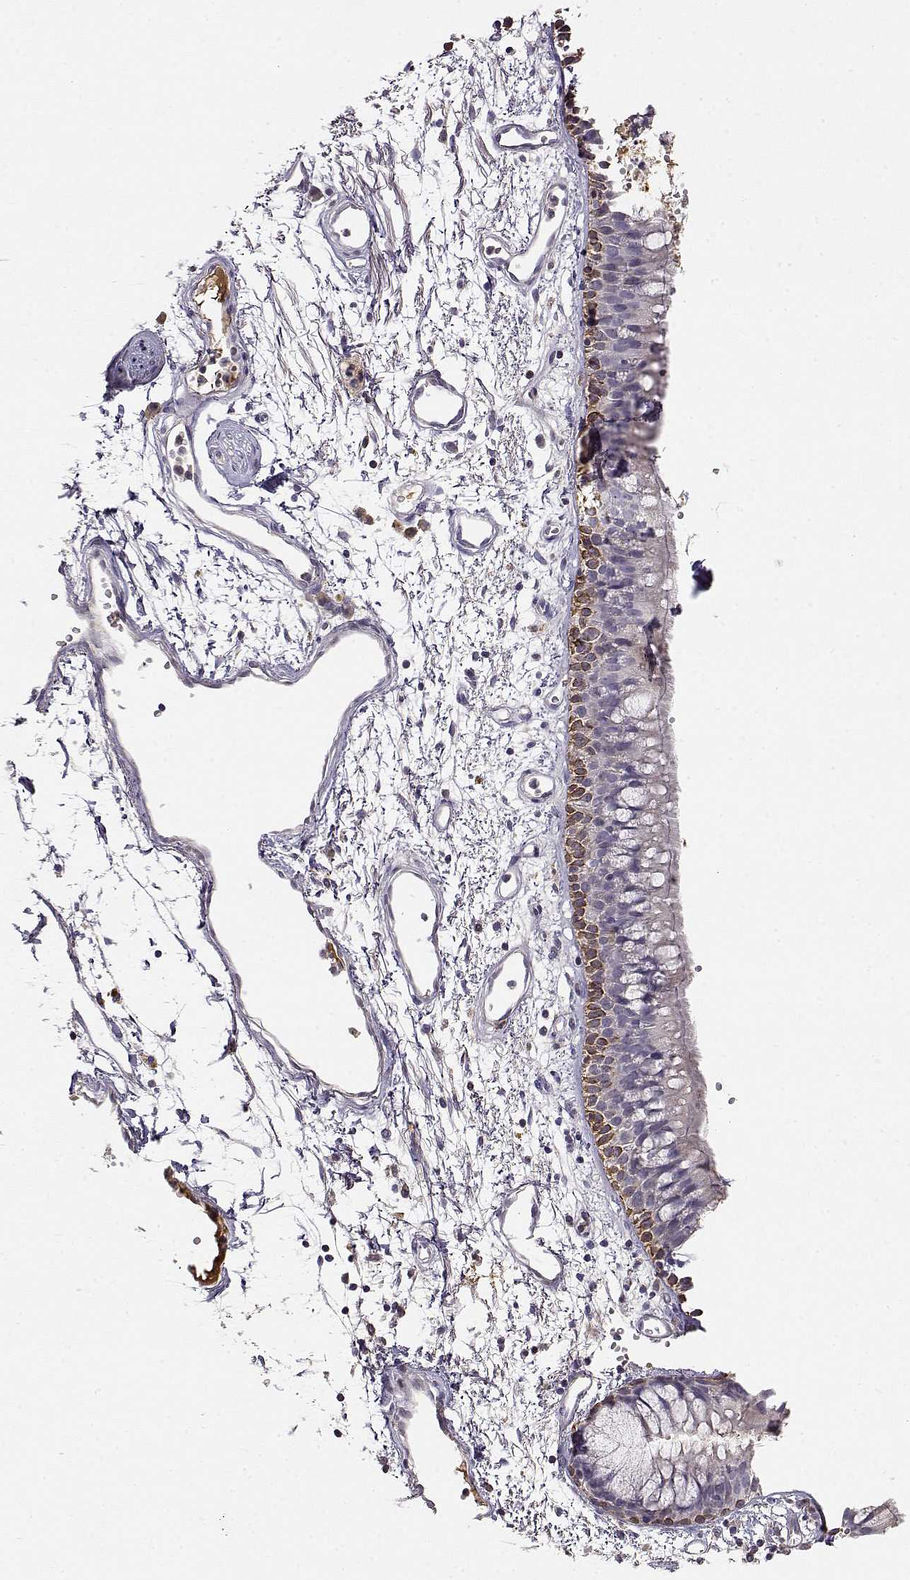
{"staining": {"intensity": "strong", "quantity": "<25%", "location": "cytoplasmic/membranous"}, "tissue": "bronchus", "cell_type": "Respiratory epithelial cells", "image_type": "normal", "snomed": [{"axis": "morphology", "description": "Normal tissue, NOS"}, {"axis": "morphology", "description": "Squamous cell carcinoma, NOS"}, {"axis": "topography", "description": "Cartilage tissue"}, {"axis": "topography", "description": "Bronchus"}, {"axis": "topography", "description": "Lung"}], "caption": "Protein expression analysis of normal bronchus exhibits strong cytoplasmic/membranous staining in about <25% of respiratory epithelial cells.", "gene": "TACR1", "patient": {"sex": "male", "age": 66}}